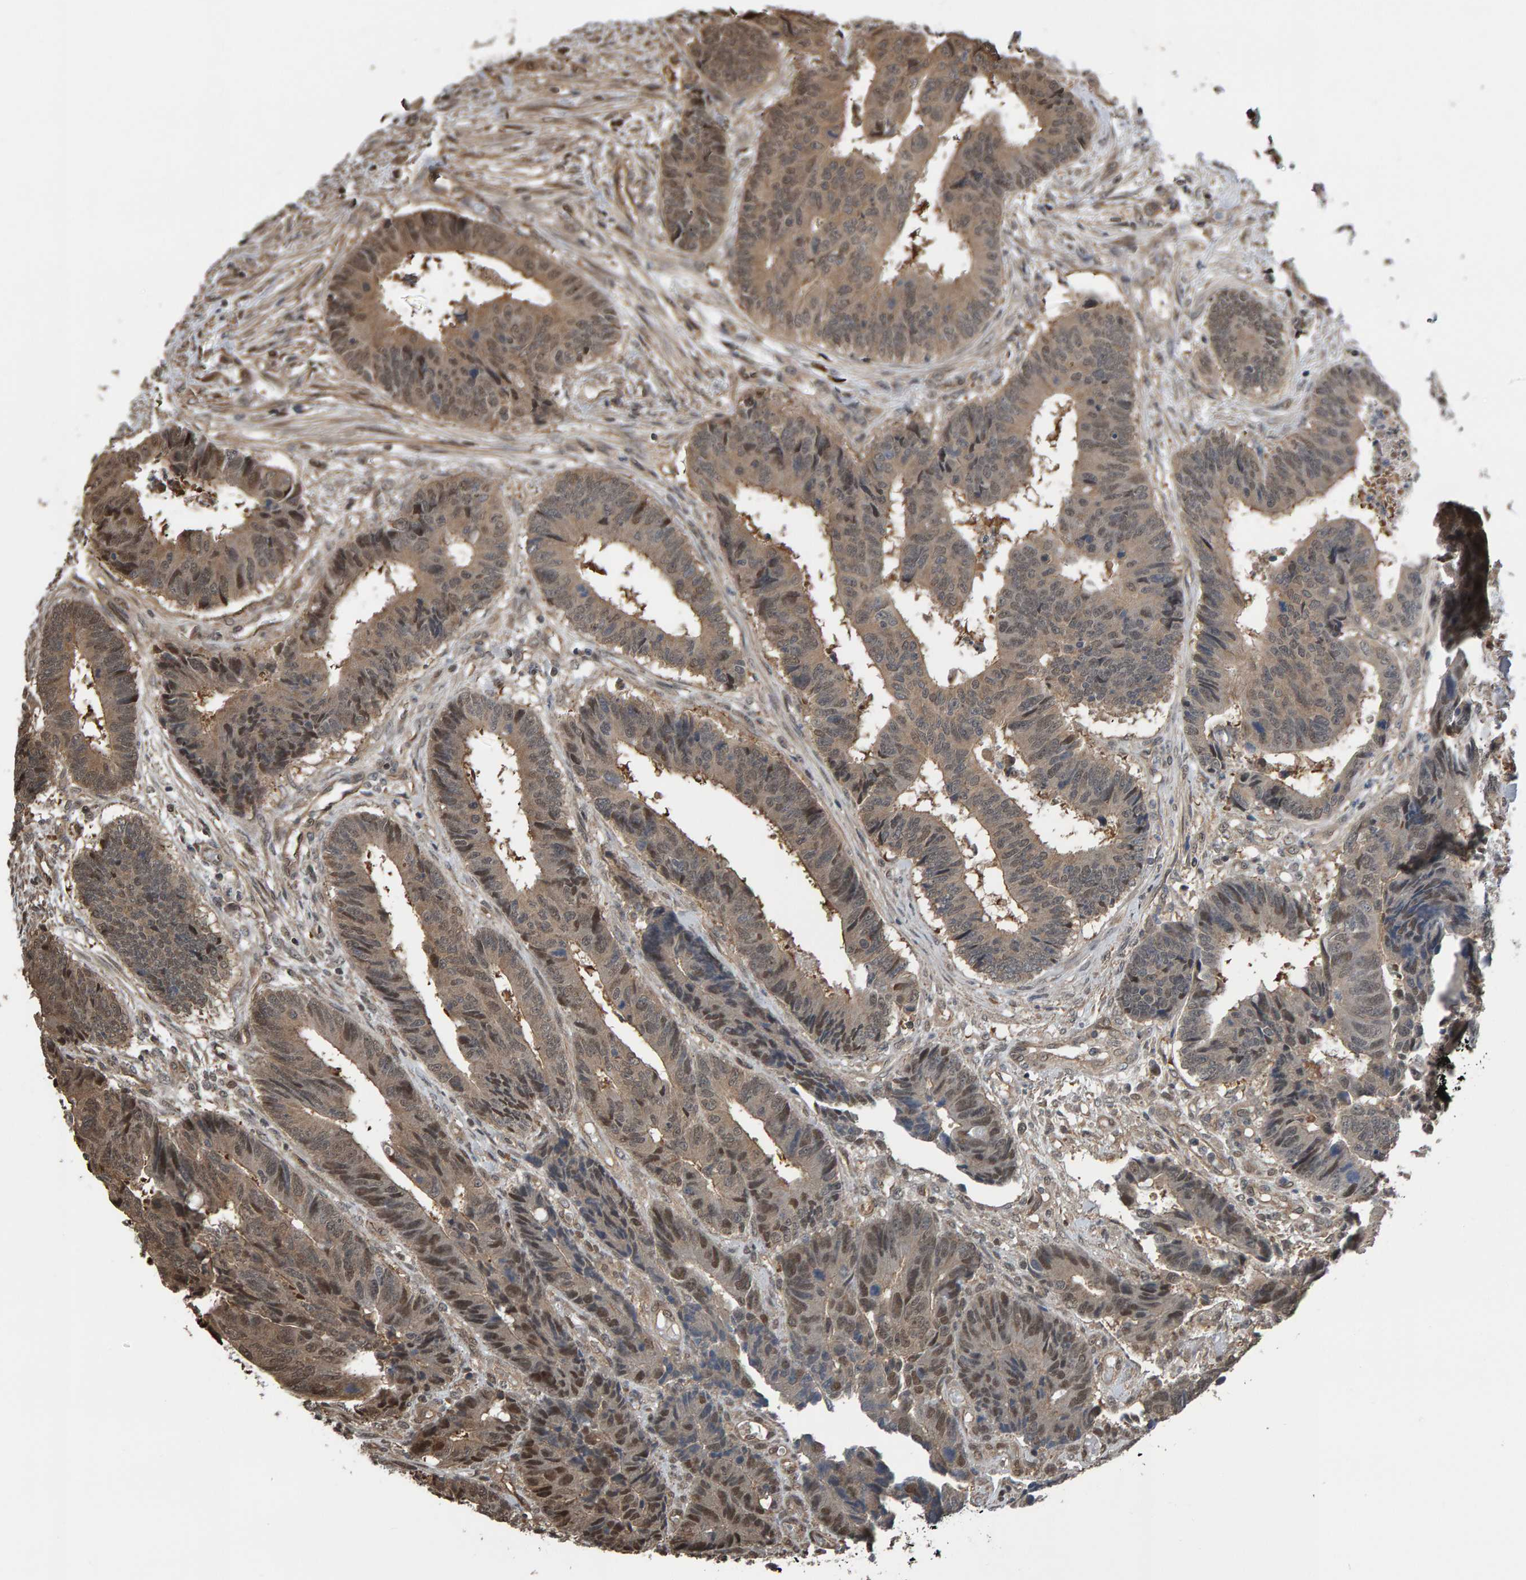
{"staining": {"intensity": "weak", "quantity": ">75%", "location": "cytoplasmic/membranous,nuclear"}, "tissue": "colorectal cancer", "cell_type": "Tumor cells", "image_type": "cancer", "snomed": [{"axis": "morphology", "description": "Adenocarcinoma, NOS"}, {"axis": "topography", "description": "Rectum"}], "caption": "Protein staining of colorectal cancer (adenocarcinoma) tissue demonstrates weak cytoplasmic/membranous and nuclear positivity in about >75% of tumor cells. The protein of interest is stained brown, and the nuclei are stained in blue (DAB (3,3'-diaminobenzidine) IHC with brightfield microscopy, high magnification).", "gene": "COASY", "patient": {"sex": "male", "age": 84}}